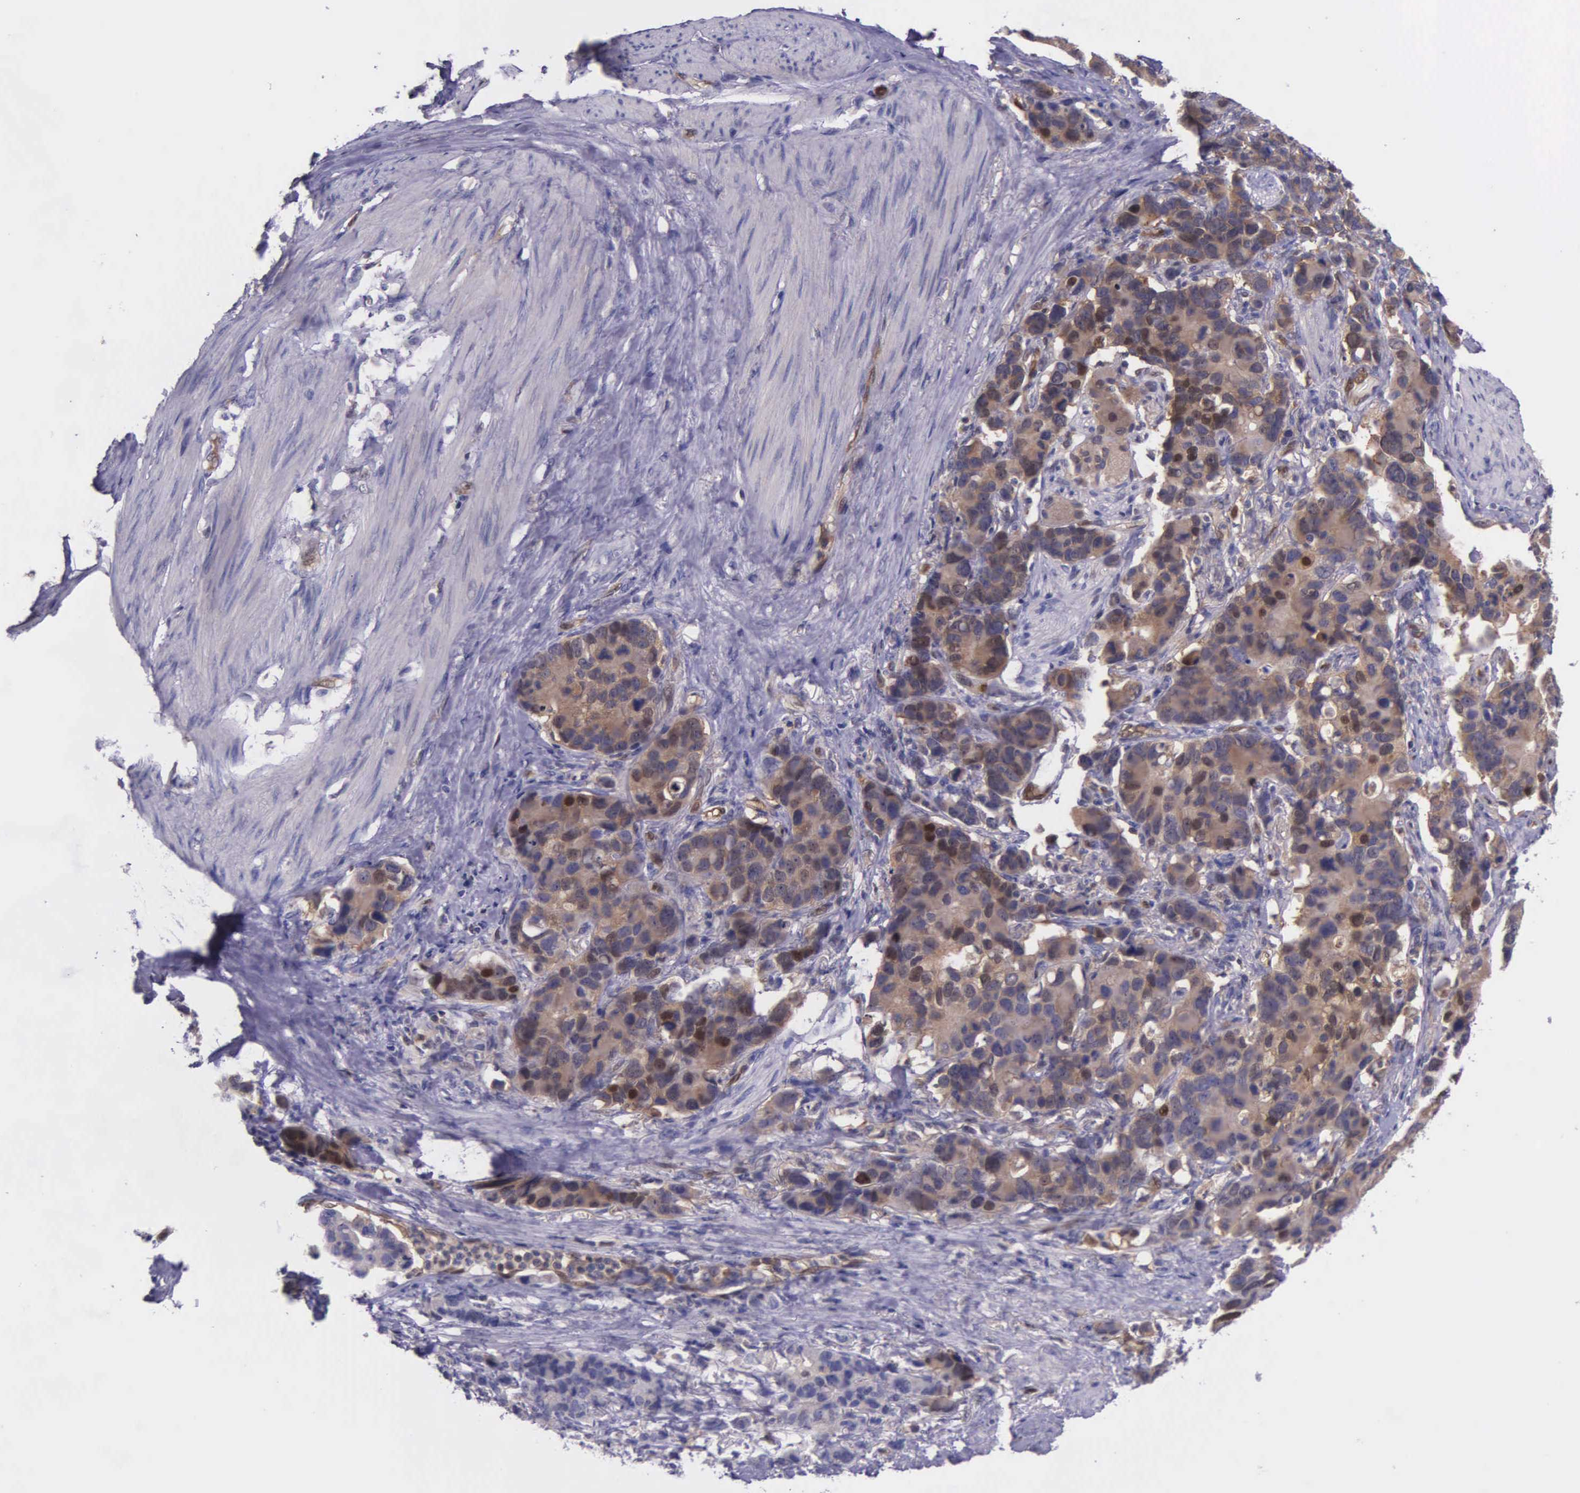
{"staining": {"intensity": "moderate", "quantity": ">75%", "location": "cytoplasmic/membranous"}, "tissue": "stomach cancer", "cell_type": "Tumor cells", "image_type": "cancer", "snomed": [{"axis": "morphology", "description": "Adenocarcinoma, NOS"}, {"axis": "topography", "description": "Stomach, upper"}], "caption": "IHC of human adenocarcinoma (stomach) displays medium levels of moderate cytoplasmic/membranous staining in about >75% of tumor cells. The staining was performed using DAB (3,3'-diaminobenzidine) to visualize the protein expression in brown, while the nuclei were stained in blue with hematoxylin (Magnification: 20x).", "gene": "GMPR2", "patient": {"sex": "male", "age": 71}}